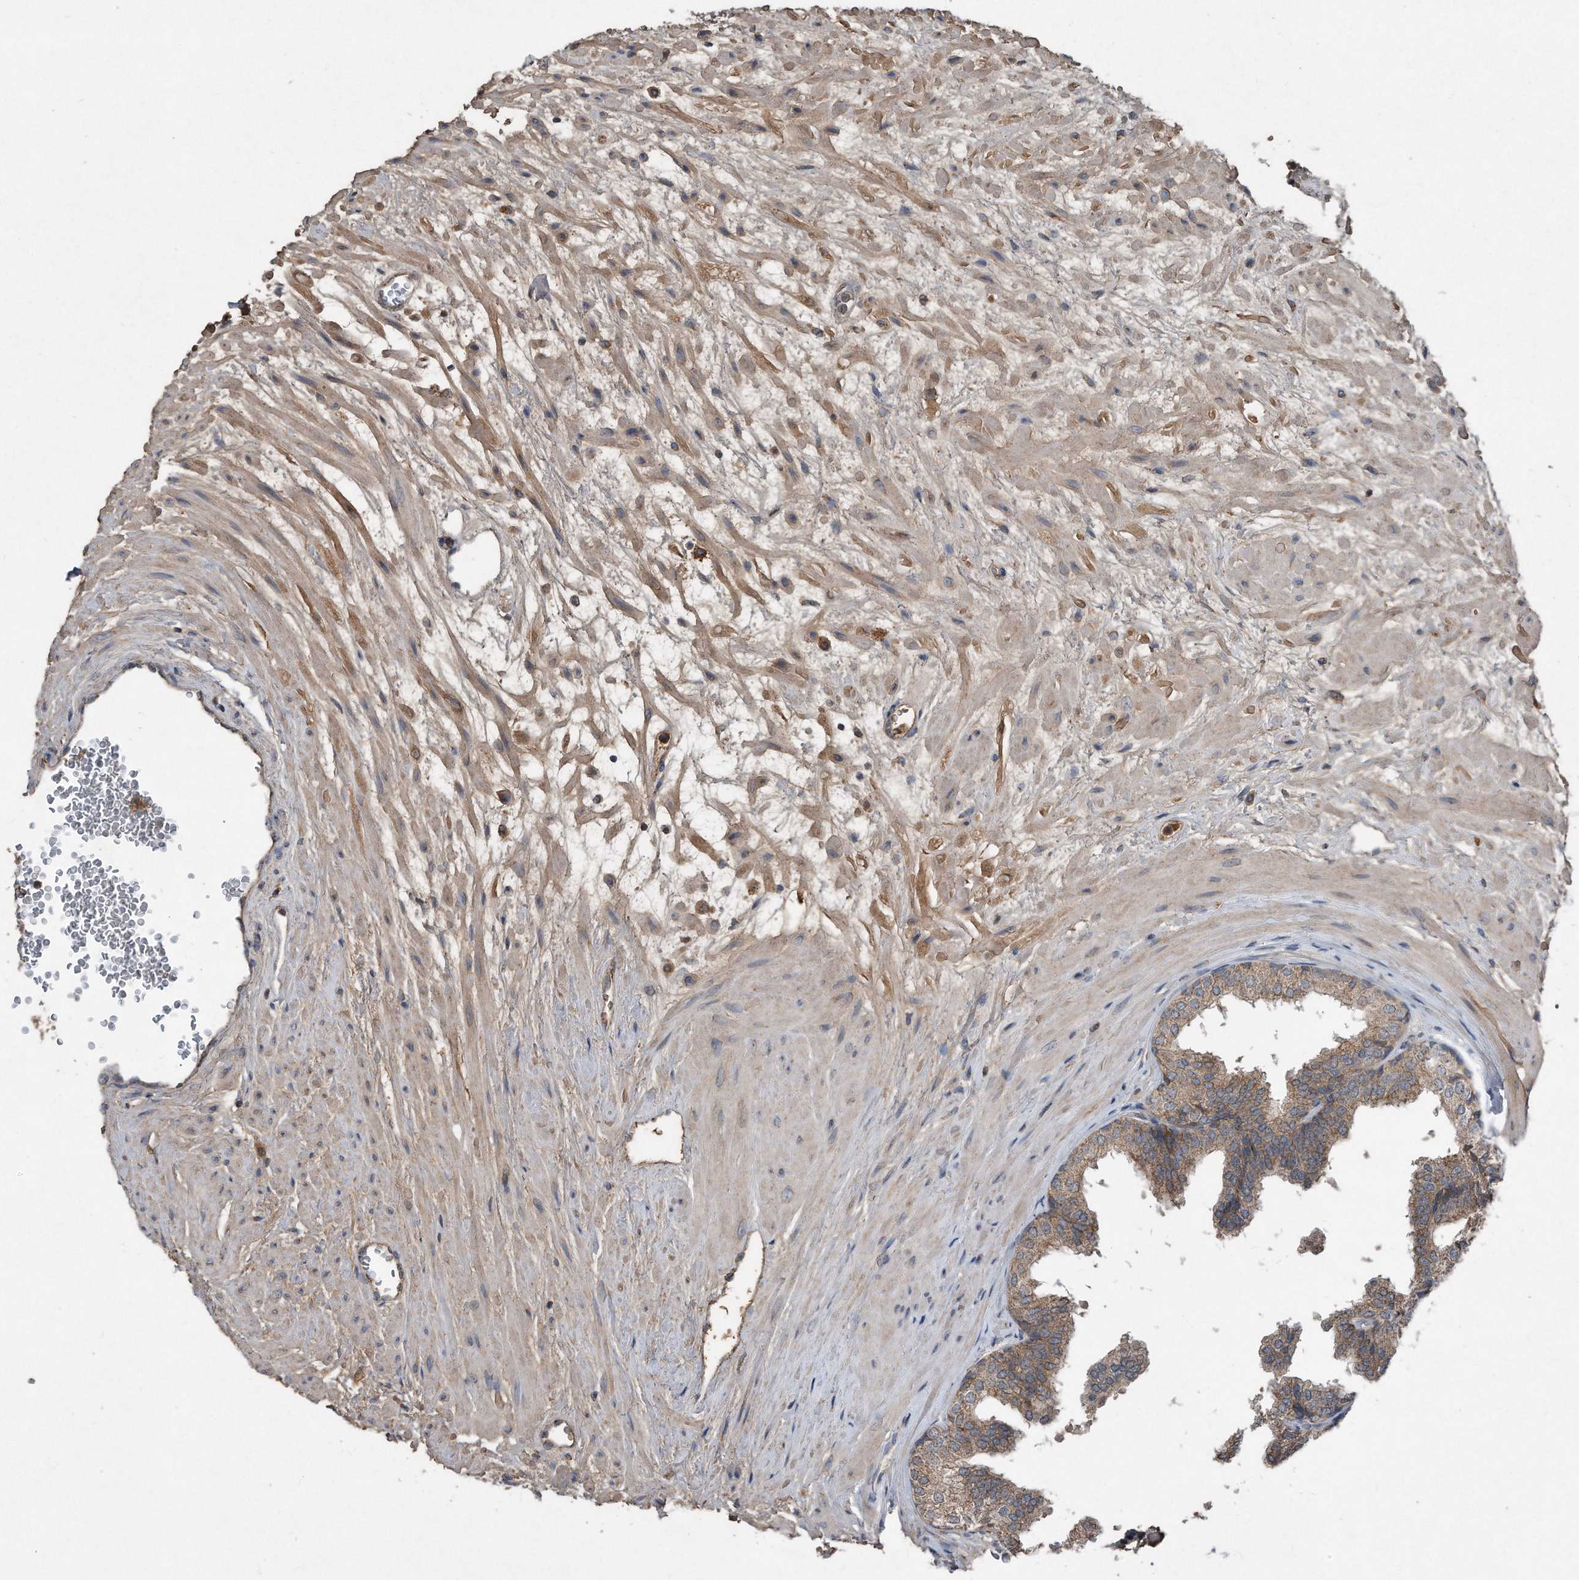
{"staining": {"intensity": "weak", "quantity": ">75%", "location": "cytoplasmic/membranous"}, "tissue": "prostate", "cell_type": "Glandular cells", "image_type": "normal", "snomed": [{"axis": "morphology", "description": "Normal tissue, NOS"}, {"axis": "topography", "description": "Prostate"}], "caption": "Protein positivity by immunohistochemistry displays weak cytoplasmic/membranous staining in about >75% of glandular cells in unremarkable prostate.", "gene": "SDHA", "patient": {"sex": "male", "age": 48}}